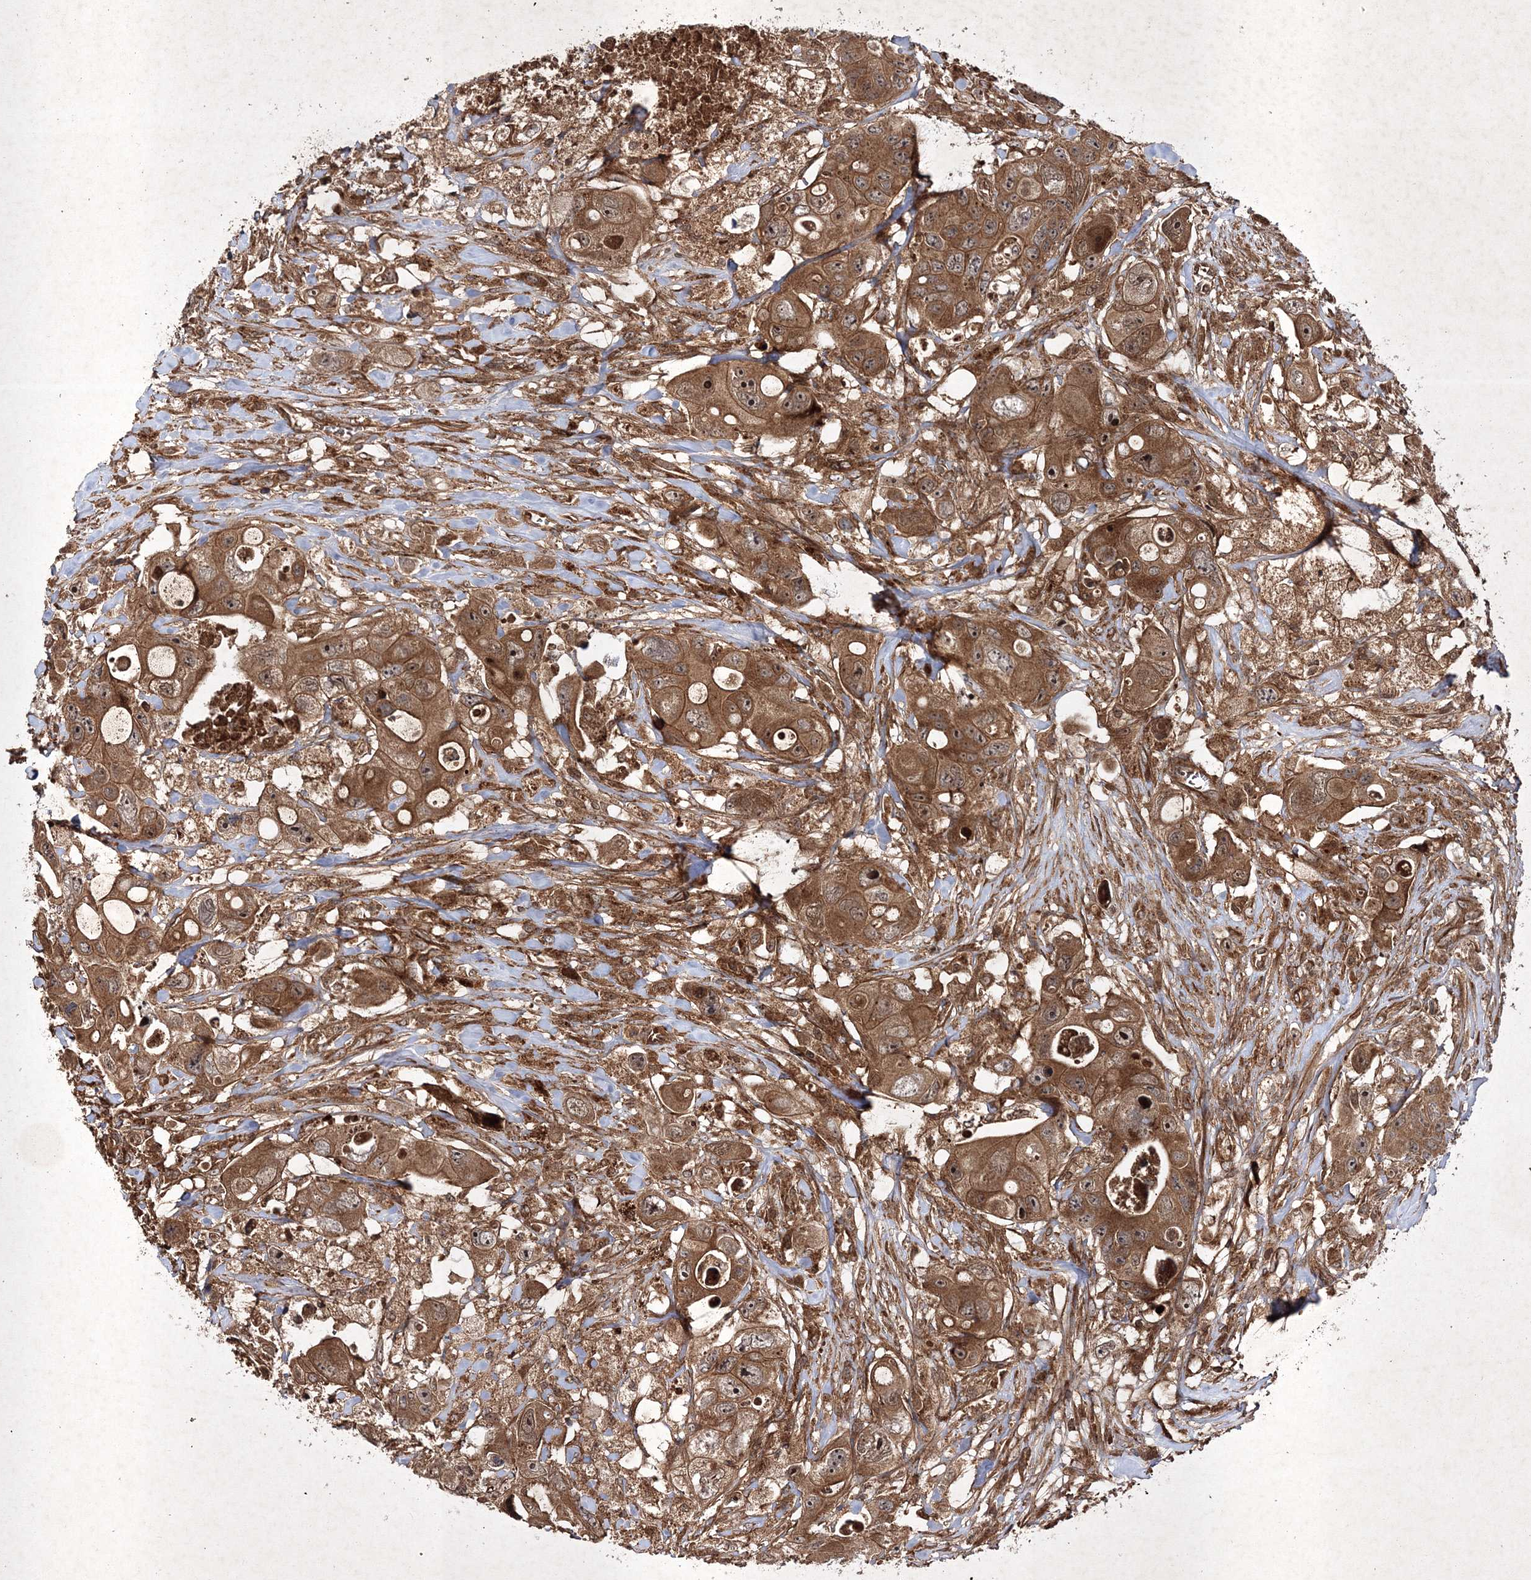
{"staining": {"intensity": "moderate", "quantity": ">75%", "location": "cytoplasmic/membranous,nuclear"}, "tissue": "colorectal cancer", "cell_type": "Tumor cells", "image_type": "cancer", "snomed": [{"axis": "morphology", "description": "Adenocarcinoma, NOS"}, {"axis": "topography", "description": "Colon"}], "caption": "This photomicrograph displays immunohistochemistry staining of adenocarcinoma (colorectal), with medium moderate cytoplasmic/membranous and nuclear expression in about >75% of tumor cells.", "gene": "DNAJC13", "patient": {"sex": "female", "age": 46}}